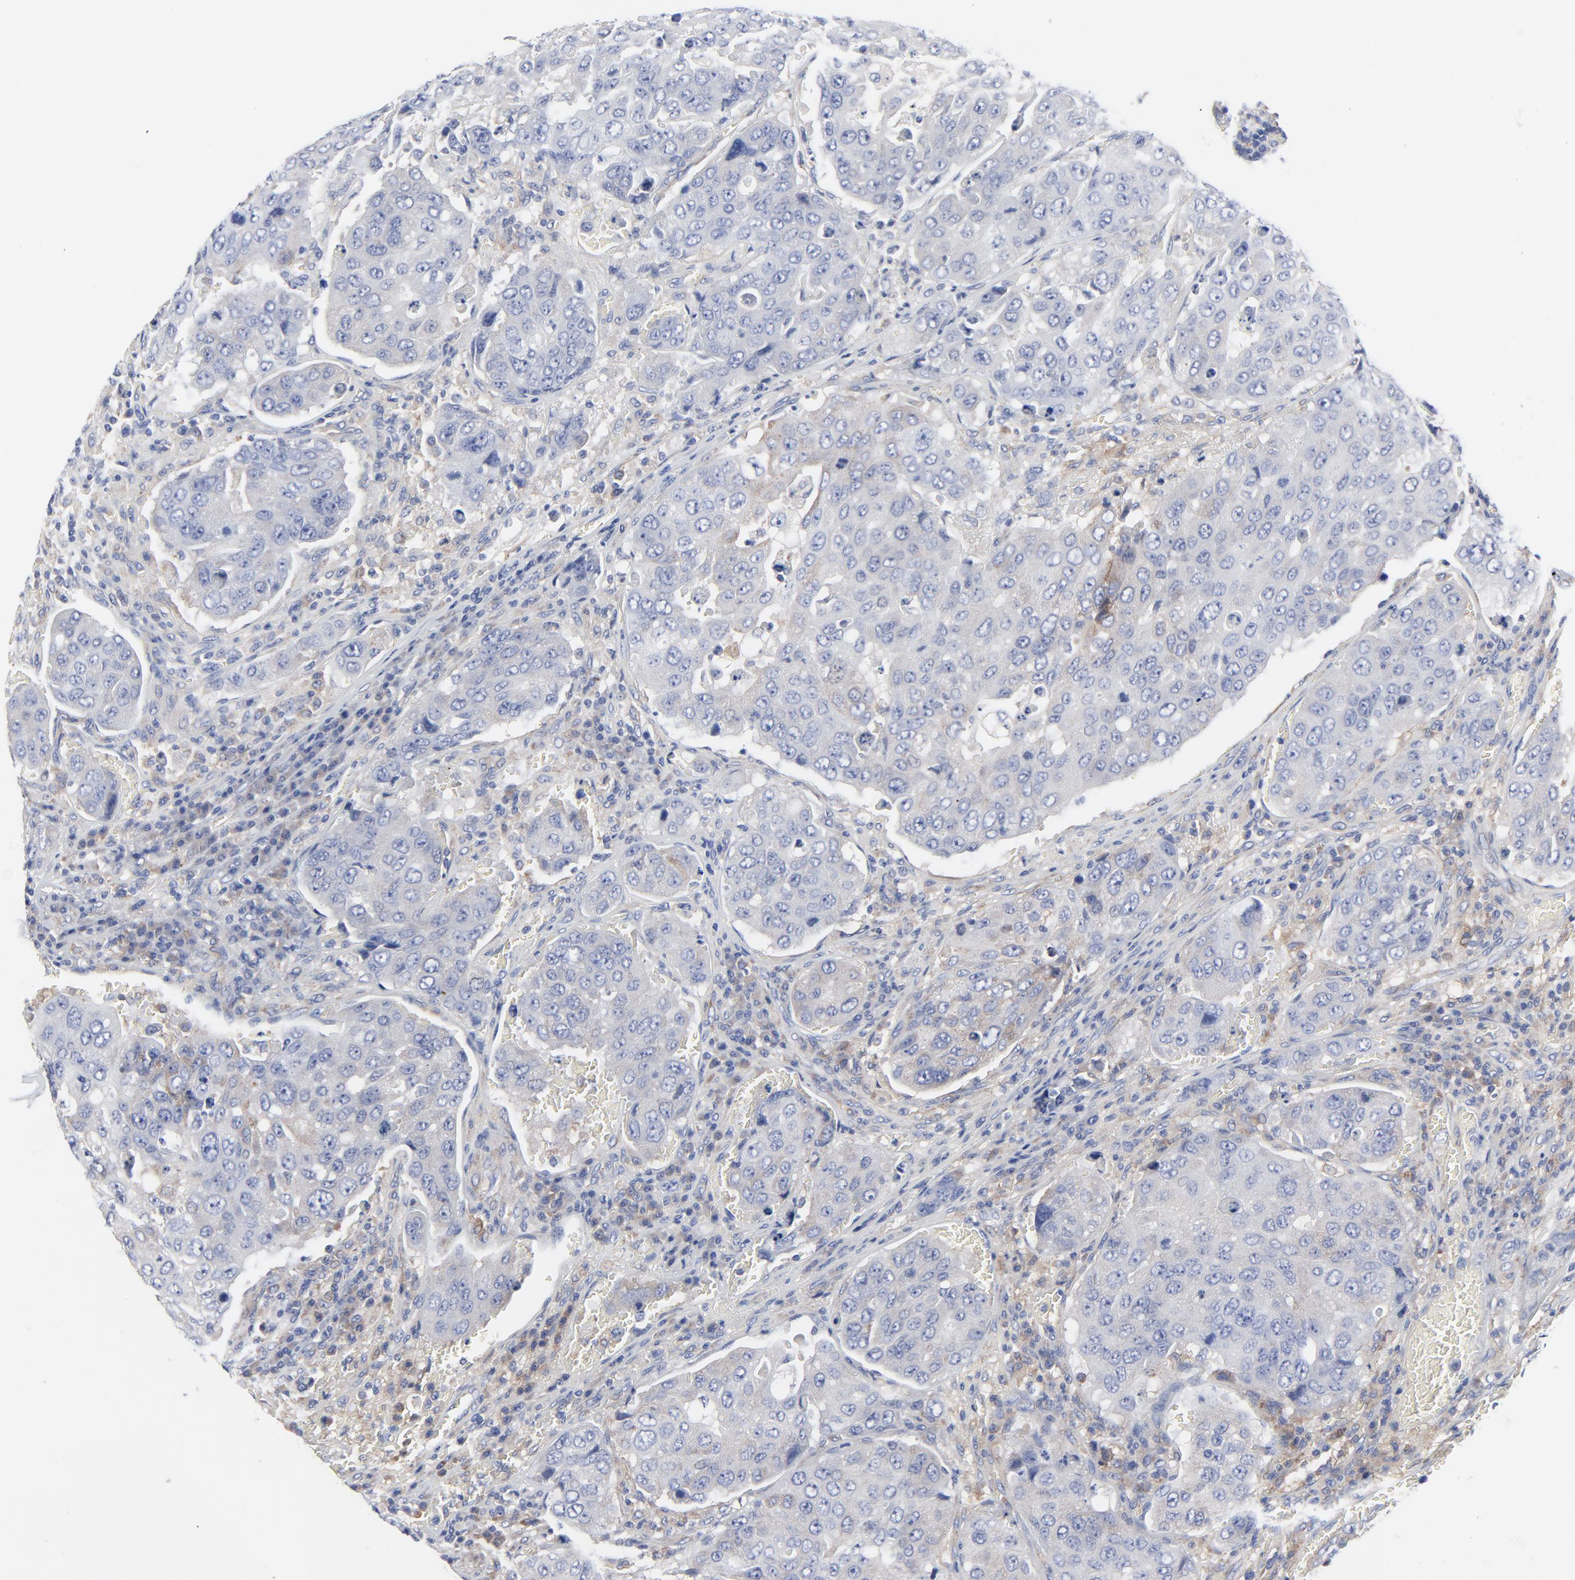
{"staining": {"intensity": "moderate", "quantity": "<25%", "location": "cytoplasmic/membranous"}, "tissue": "urothelial cancer", "cell_type": "Tumor cells", "image_type": "cancer", "snomed": [{"axis": "morphology", "description": "Urothelial carcinoma, High grade"}, {"axis": "topography", "description": "Lymph node"}, {"axis": "topography", "description": "Urinary bladder"}], "caption": "DAB immunohistochemical staining of urothelial cancer shows moderate cytoplasmic/membranous protein expression in approximately <25% of tumor cells. (DAB IHC, brown staining for protein, blue staining for nuclei).", "gene": "STAT2", "patient": {"sex": "male", "age": 51}}